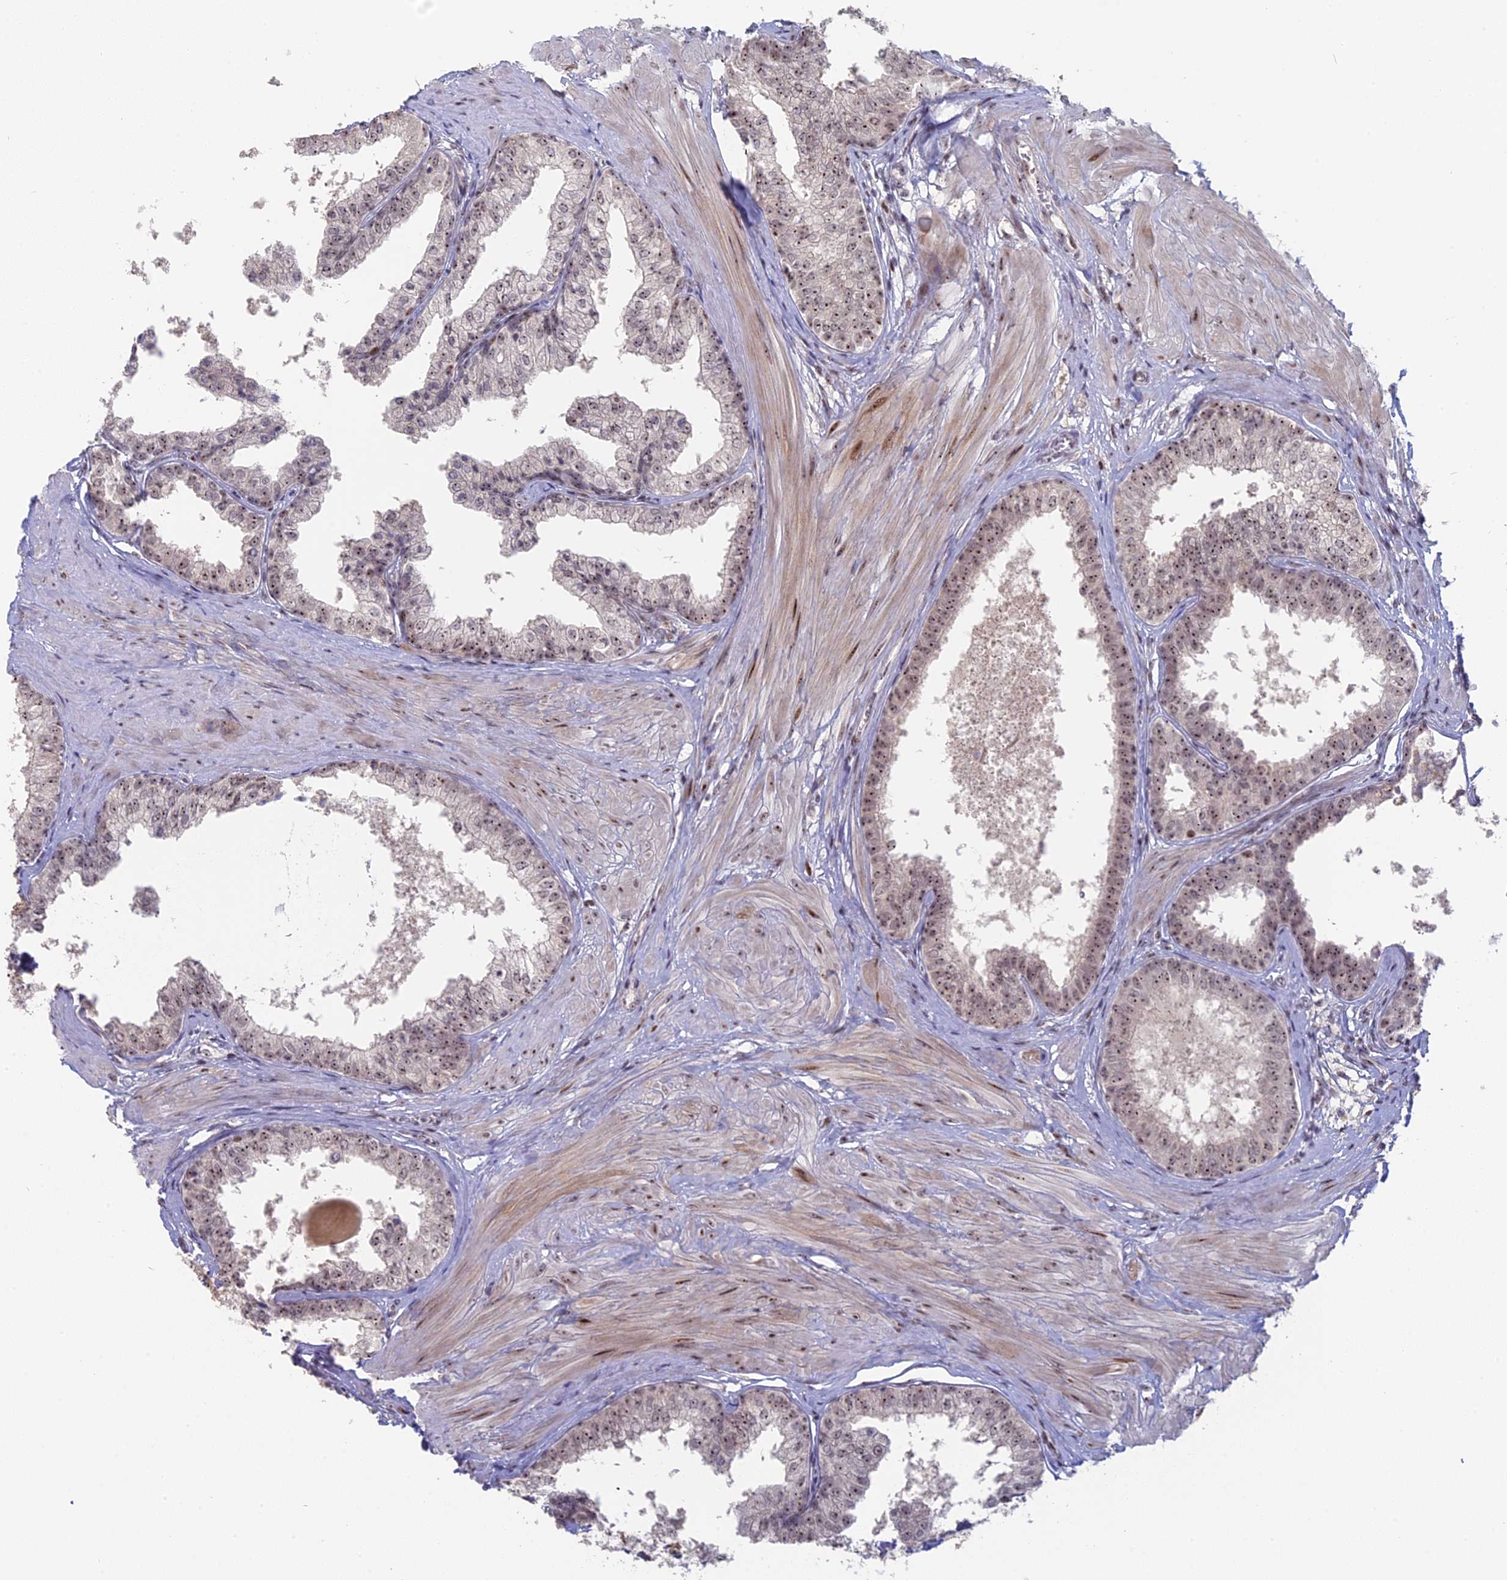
{"staining": {"intensity": "moderate", "quantity": "25%-75%", "location": "nuclear"}, "tissue": "prostate", "cell_type": "Glandular cells", "image_type": "normal", "snomed": [{"axis": "morphology", "description": "Normal tissue, NOS"}, {"axis": "topography", "description": "Prostate"}], "caption": "Prostate stained with immunohistochemistry demonstrates moderate nuclear positivity in about 25%-75% of glandular cells.", "gene": "FAM131A", "patient": {"sex": "male", "age": 48}}